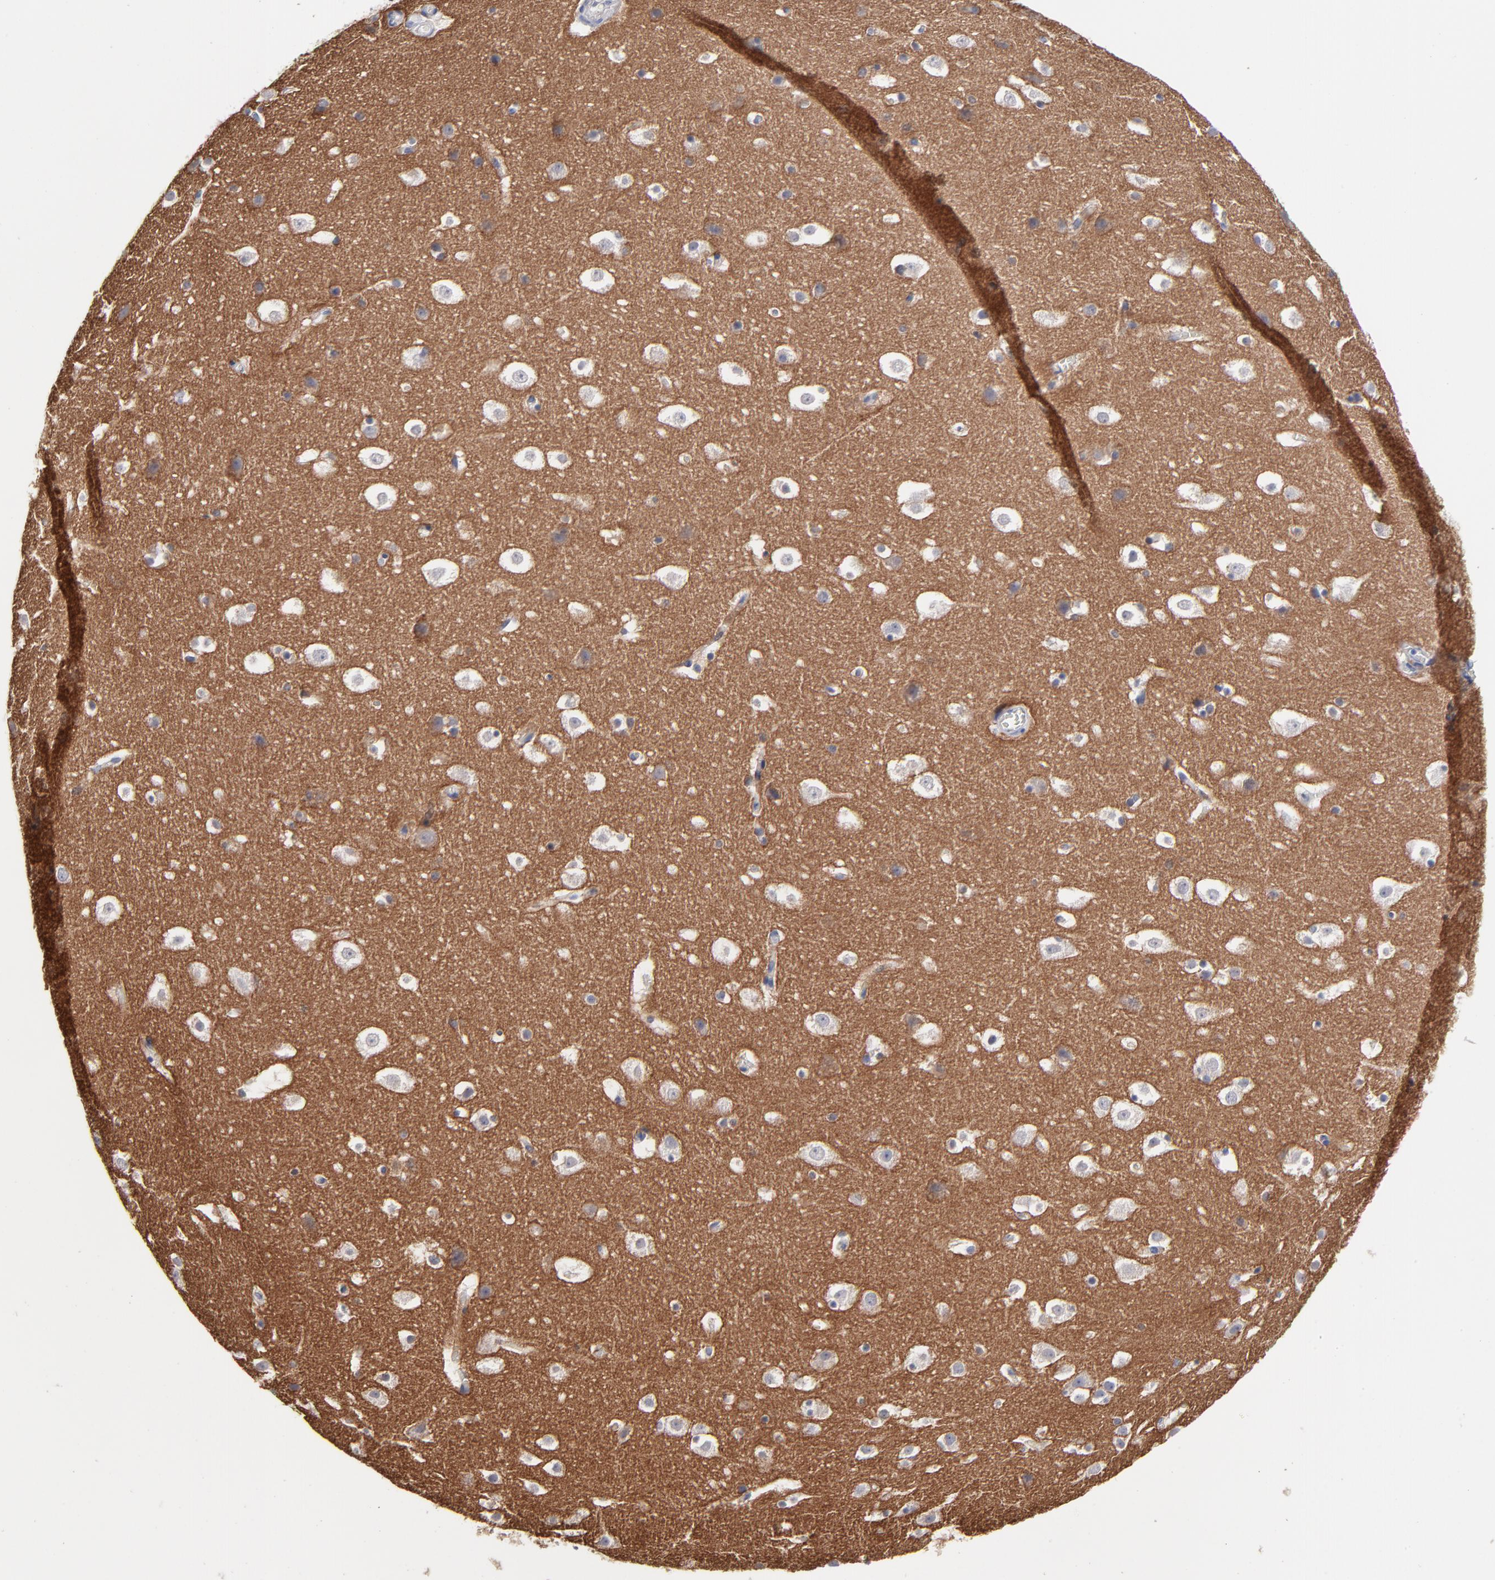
{"staining": {"intensity": "negative", "quantity": "none", "location": "none"}, "tissue": "hippocampus", "cell_type": "Glial cells", "image_type": "normal", "snomed": [{"axis": "morphology", "description": "Normal tissue, NOS"}, {"axis": "topography", "description": "Hippocampus"}], "caption": "This is a photomicrograph of immunohistochemistry staining of normal hippocampus, which shows no positivity in glial cells.", "gene": "CXADR", "patient": {"sex": "male", "age": 45}}